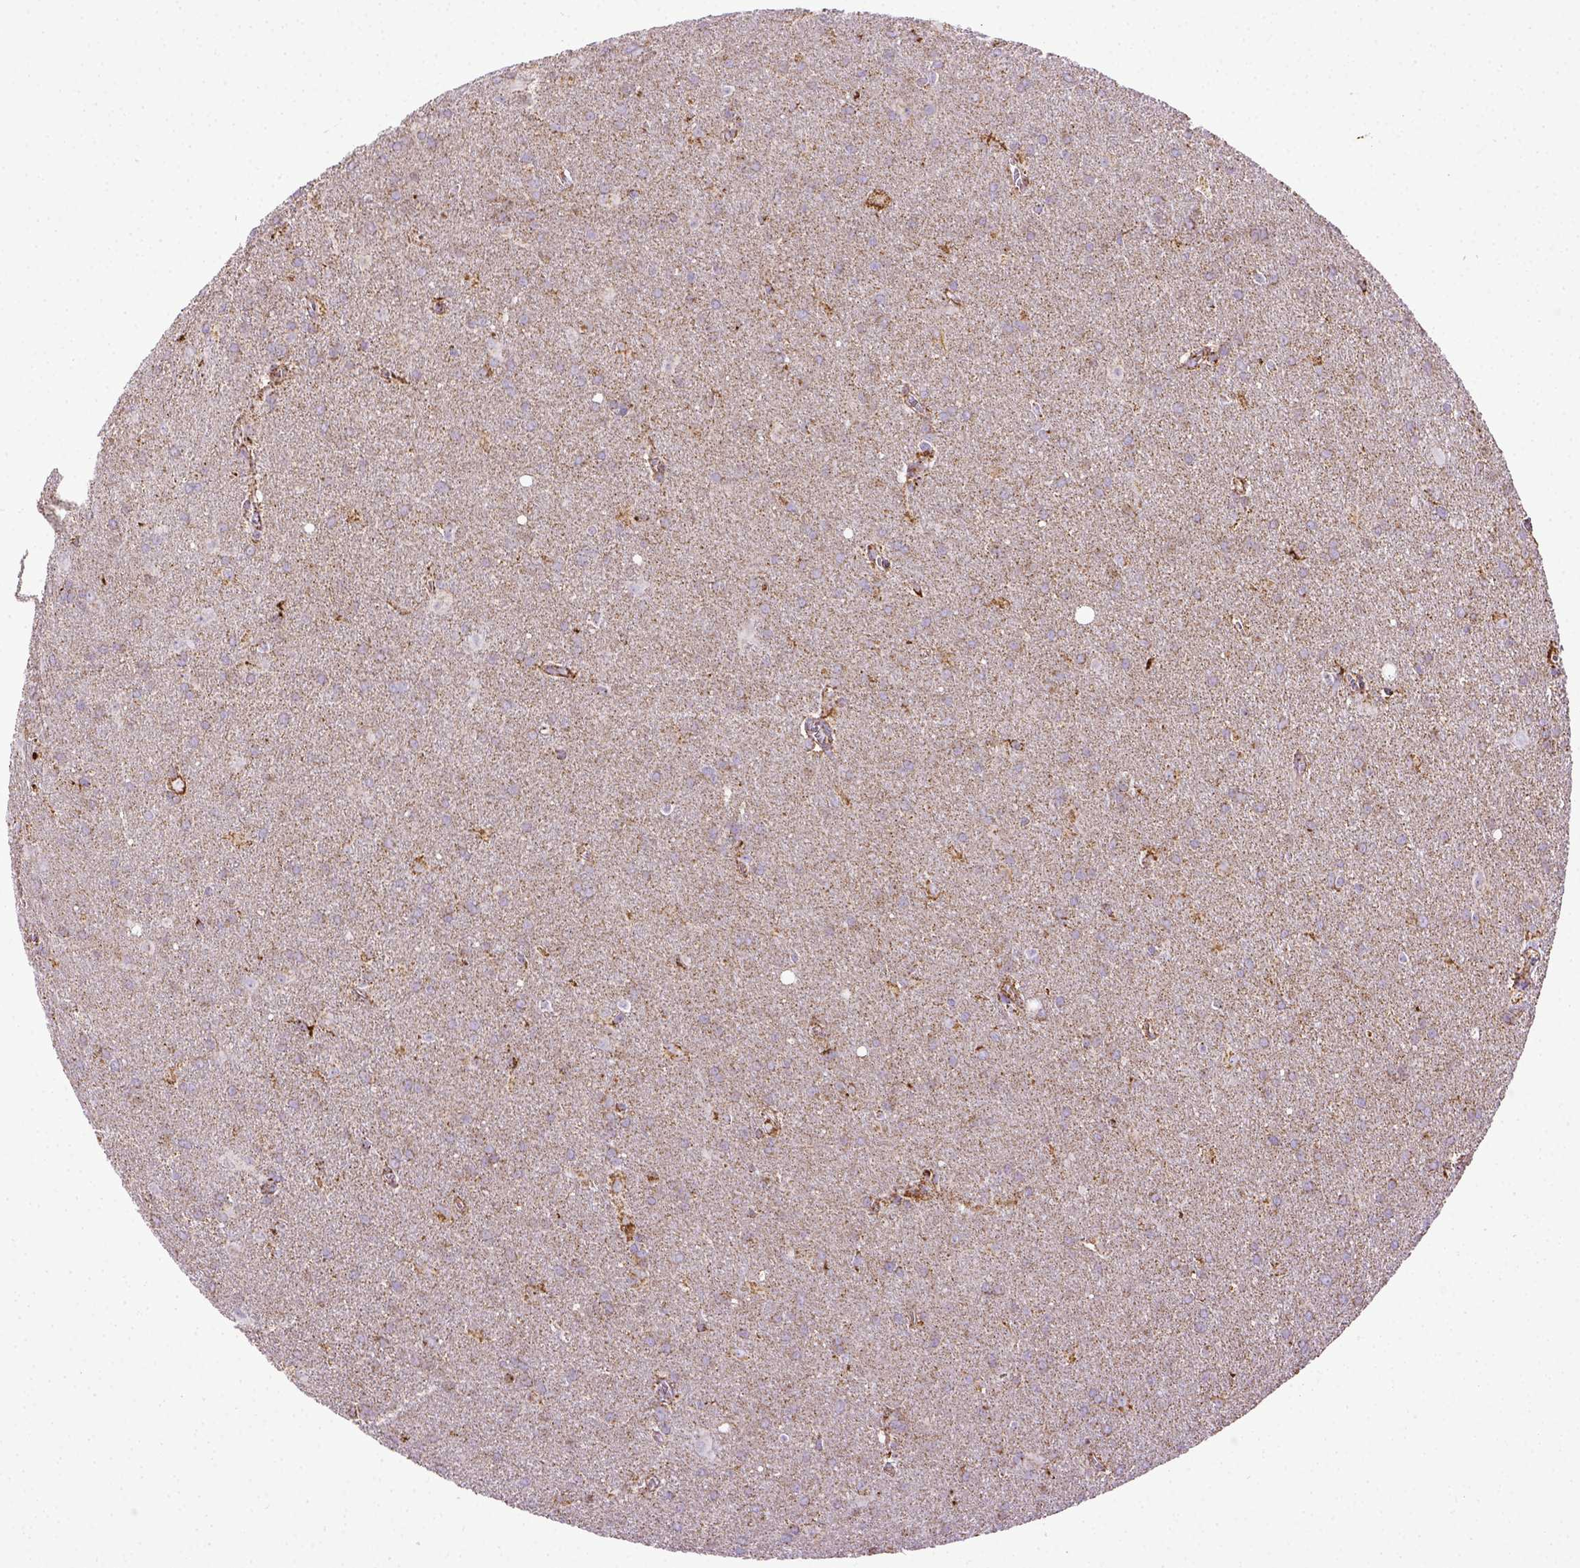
{"staining": {"intensity": "weak", "quantity": ">75%", "location": "cytoplasmic/membranous"}, "tissue": "glioma", "cell_type": "Tumor cells", "image_type": "cancer", "snomed": [{"axis": "morphology", "description": "Glioma, malignant, Low grade"}, {"axis": "topography", "description": "Brain"}], "caption": "Glioma was stained to show a protein in brown. There is low levels of weak cytoplasmic/membranous staining in approximately >75% of tumor cells.", "gene": "MT-CO1", "patient": {"sex": "male", "age": 58}}